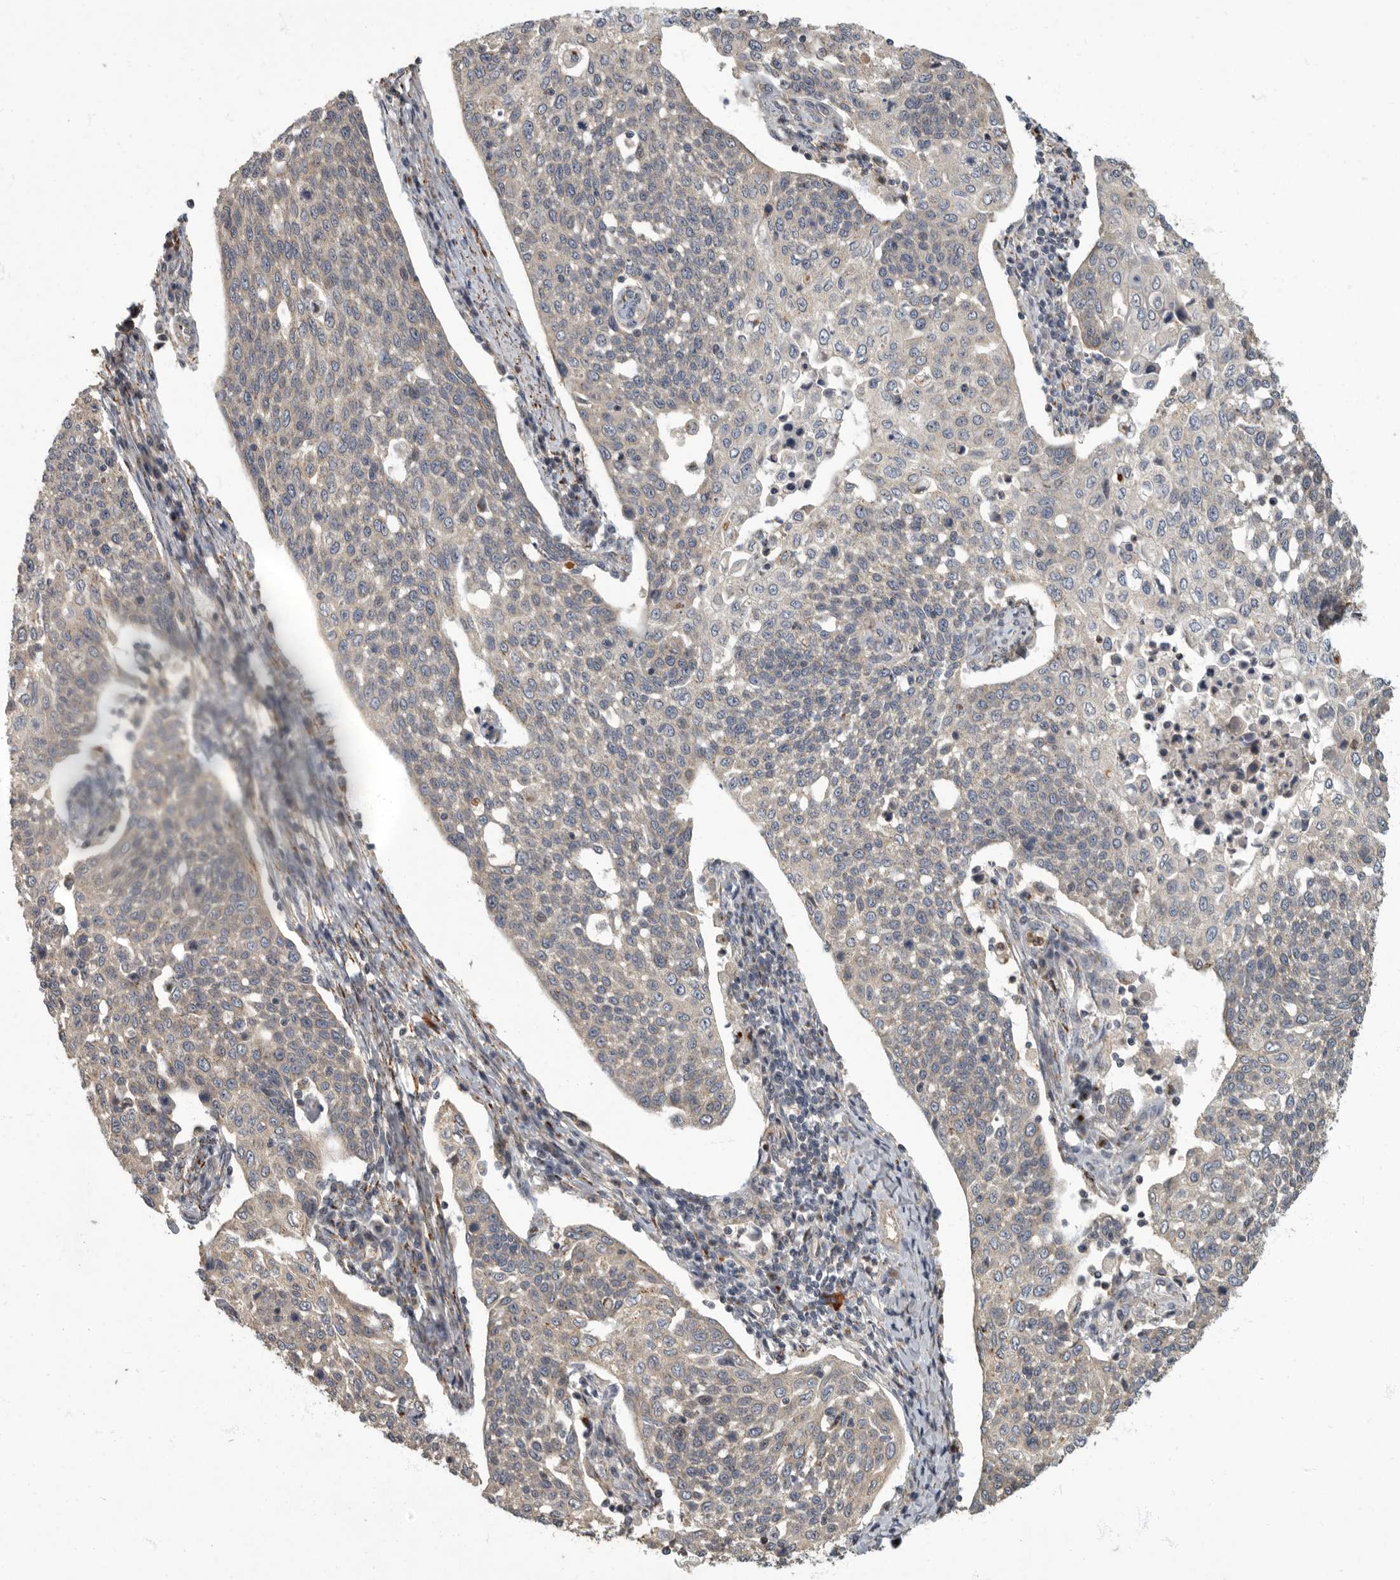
{"staining": {"intensity": "weak", "quantity": "<25%", "location": "cytoplasmic/membranous"}, "tissue": "cervical cancer", "cell_type": "Tumor cells", "image_type": "cancer", "snomed": [{"axis": "morphology", "description": "Squamous cell carcinoma, NOS"}, {"axis": "topography", "description": "Cervix"}], "caption": "Photomicrograph shows no significant protein staining in tumor cells of cervical squamous cell carcinoma. The staining was performed using DAB (3,3'-diaminobenzidine) to visualize the protein expression in brown, while the nuclei were stained in blue with hematoxylin (Magnification: 20x).", "gene": "IQCK", "patient": {"sex": "female", "age": 34}}